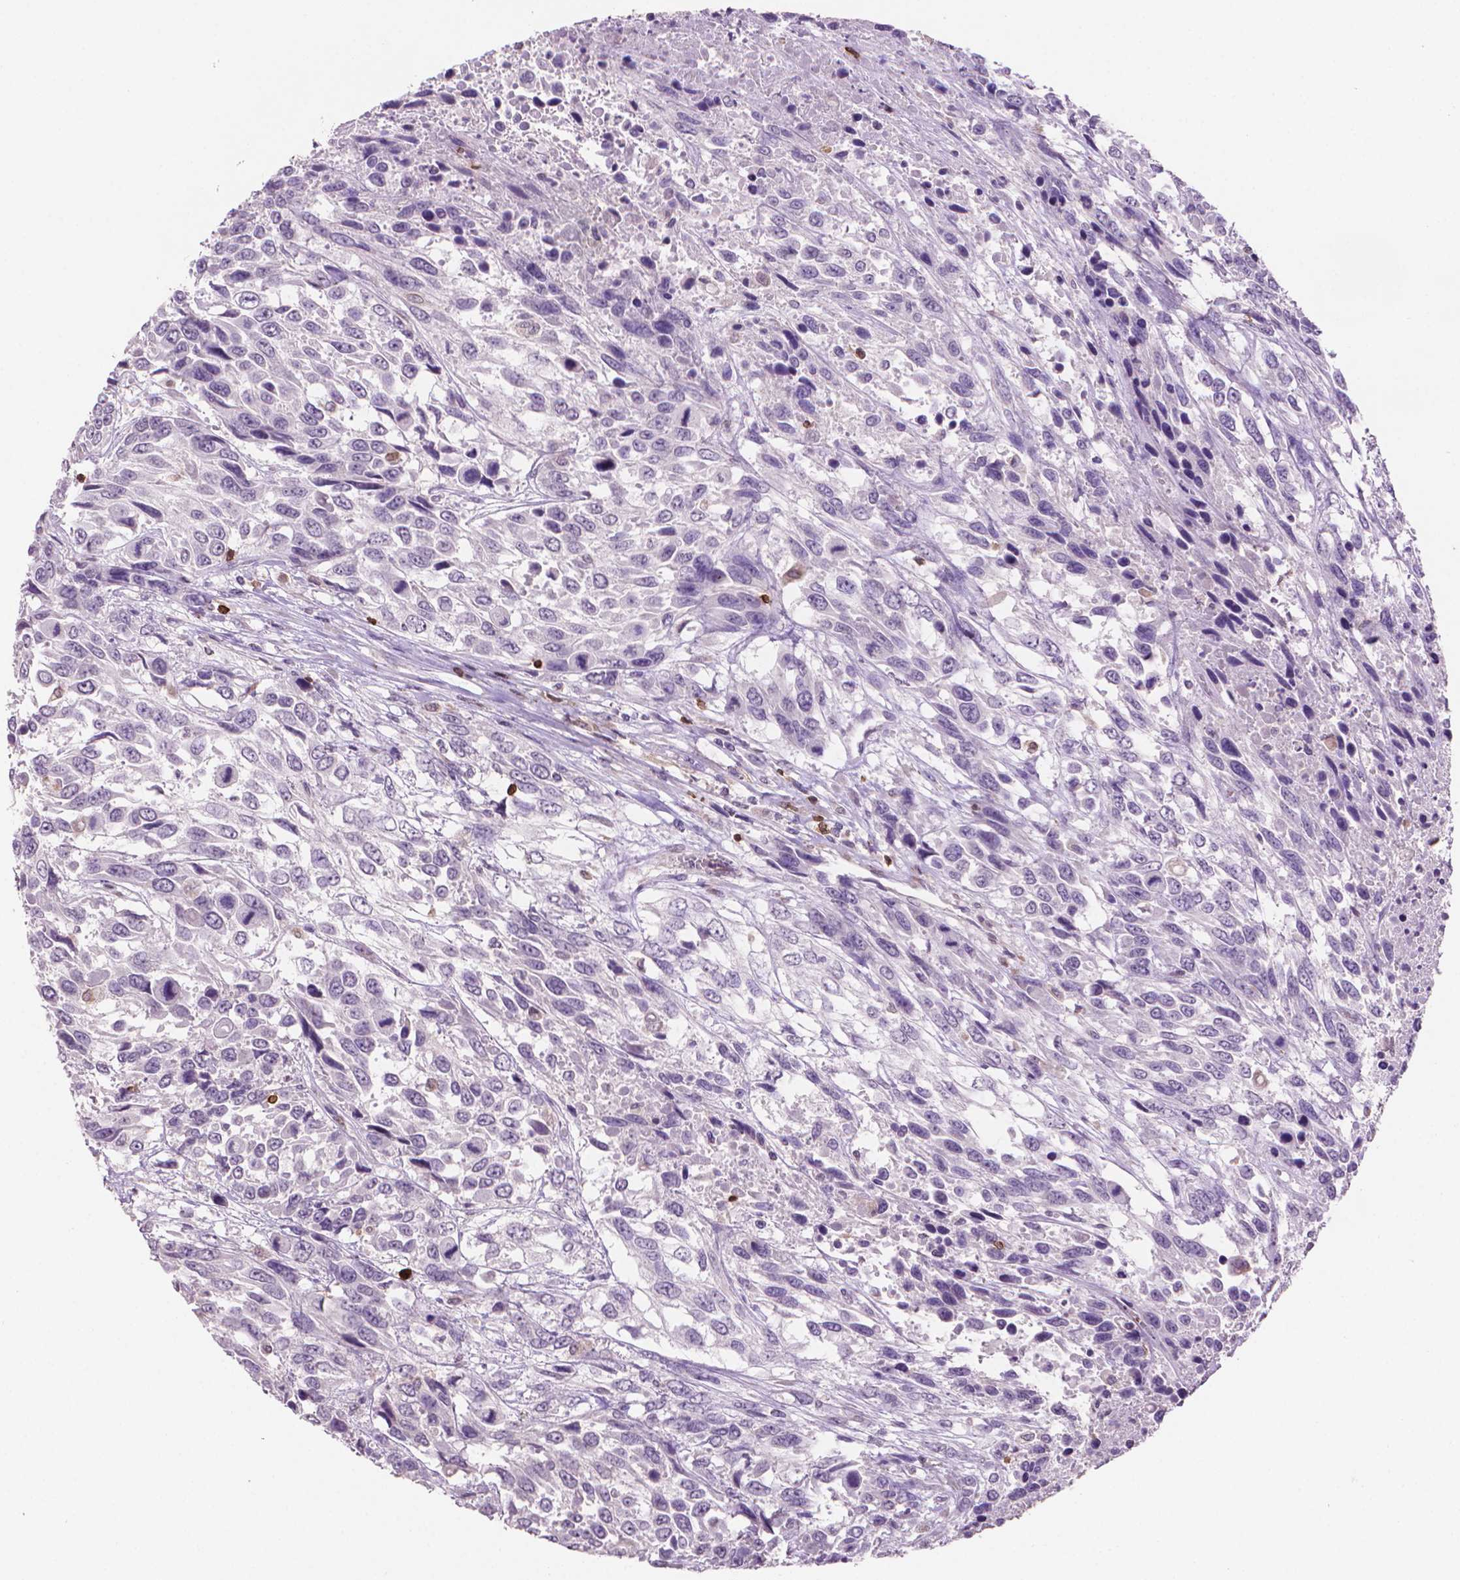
{"staining": {"intensity": "negative", "quantity": "none", "location": "none"}, "tissue": "urothelial cancer", "cell_type": "Tumor cells", "image_type": "cancer", "snomed": [{"axis": "morphology", "description": "Urothelial carcinoma, High grade"}, {"axis": "topography", "description": "Urinary bladder"}], "caption": "IHC micrograph of neoplastic tissue: urothelial carcinoma (high-grade) stained with DAB shows no significant protein positivity in tumor cells.", "gene": "BCL2", "patient": {"sex": "female", "age": 70}}